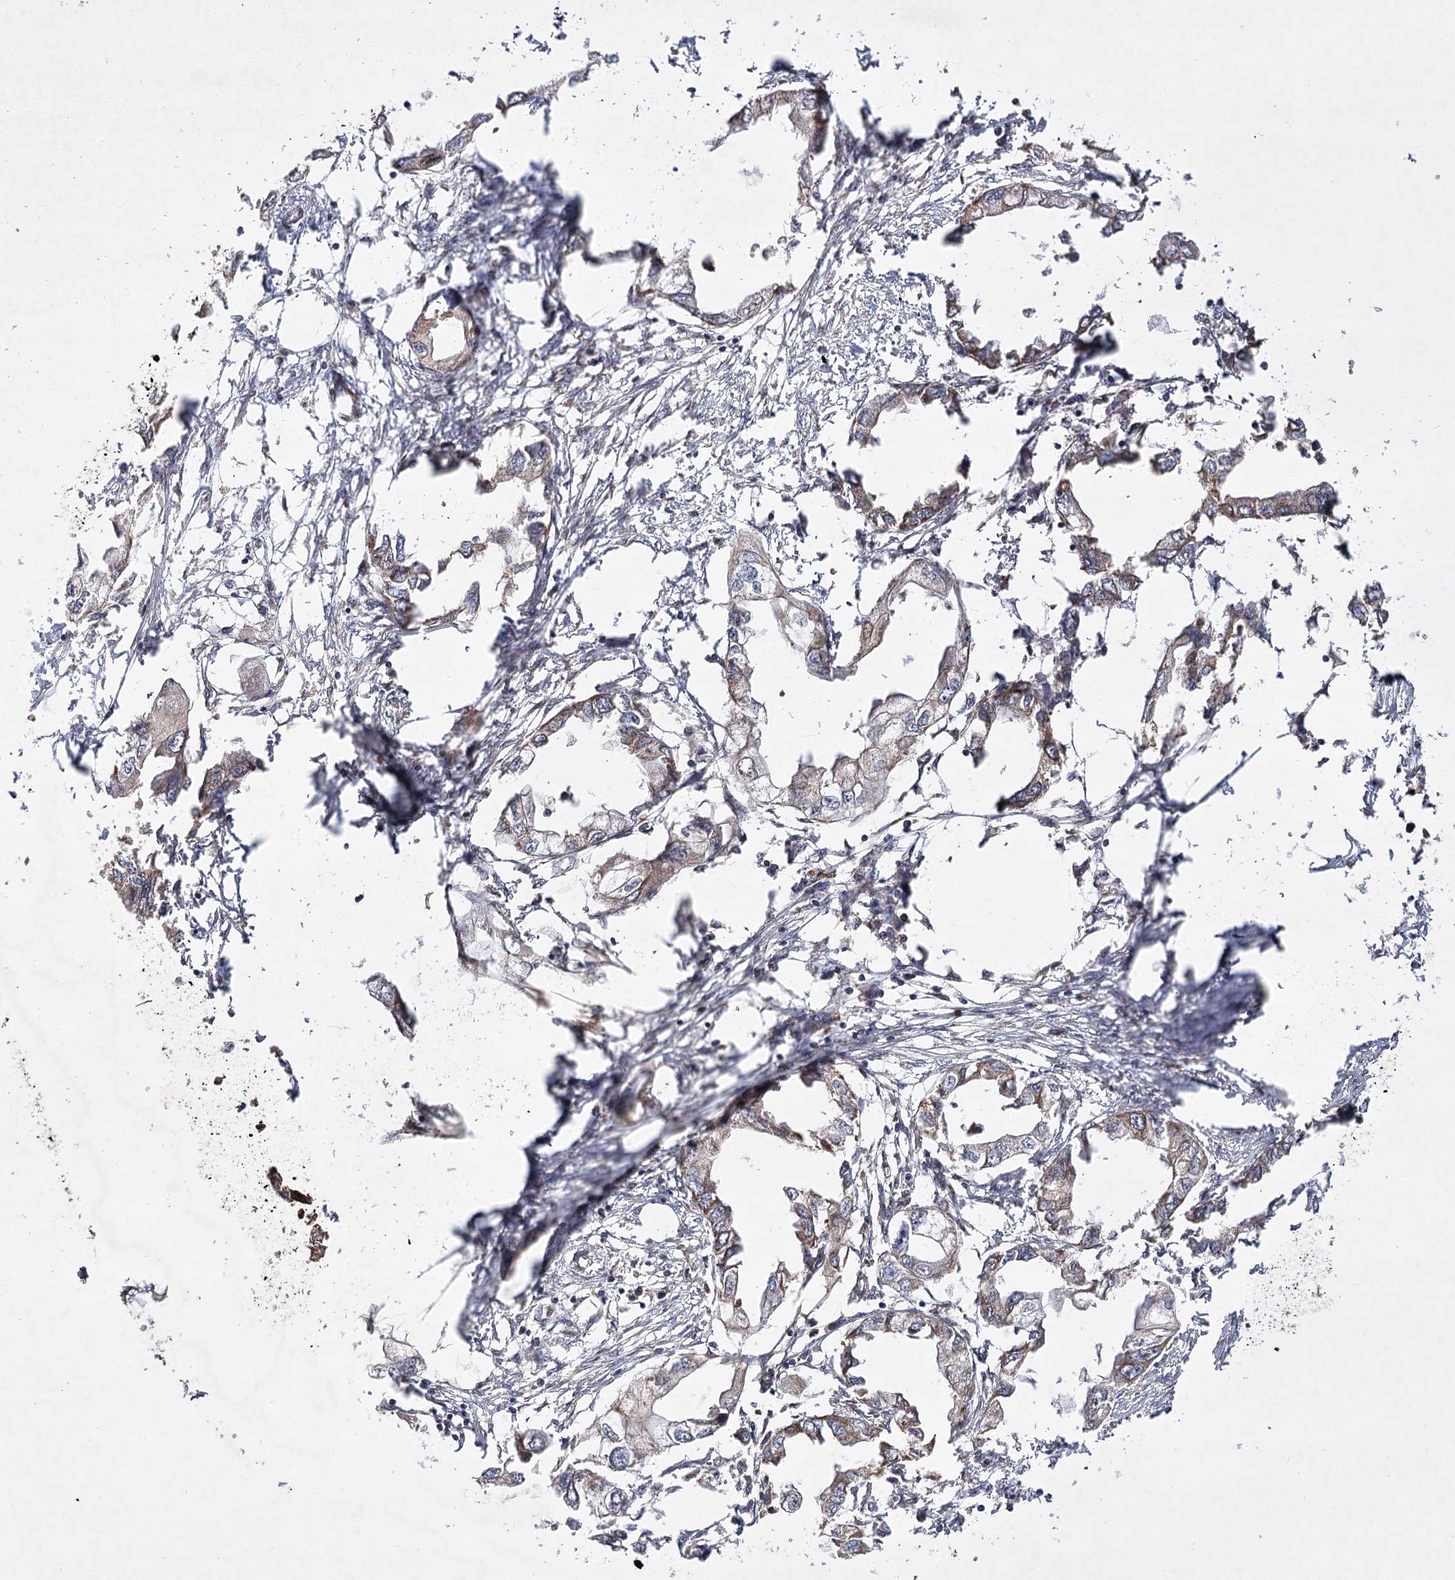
{"staining": {"intensity": "weak", "quantity": "<25%", "location": "cytoplasmic/membranous"}, "tissue": "endometrial cancer", "cell_type": "Tumor cells", "image_type": "cancer", "snomed": [{"axis": "morphology", "description": "Adenocarcinoma, NOS"}, {"axis": "morphology", "description": "Adenocarcinoma, metastatic, NOS"}, {"axis": "topography", "description": "Adipose tissue"}, {"axis": "topography", "description": "Endometrium"}], "caption": "DAB immunohistochemical staining of endometrial adenocarcinoma demonstrates no significant staining in tumor cells.", "gene": "DNAJC13", "patient": {"sex": "female", "age": 67}}